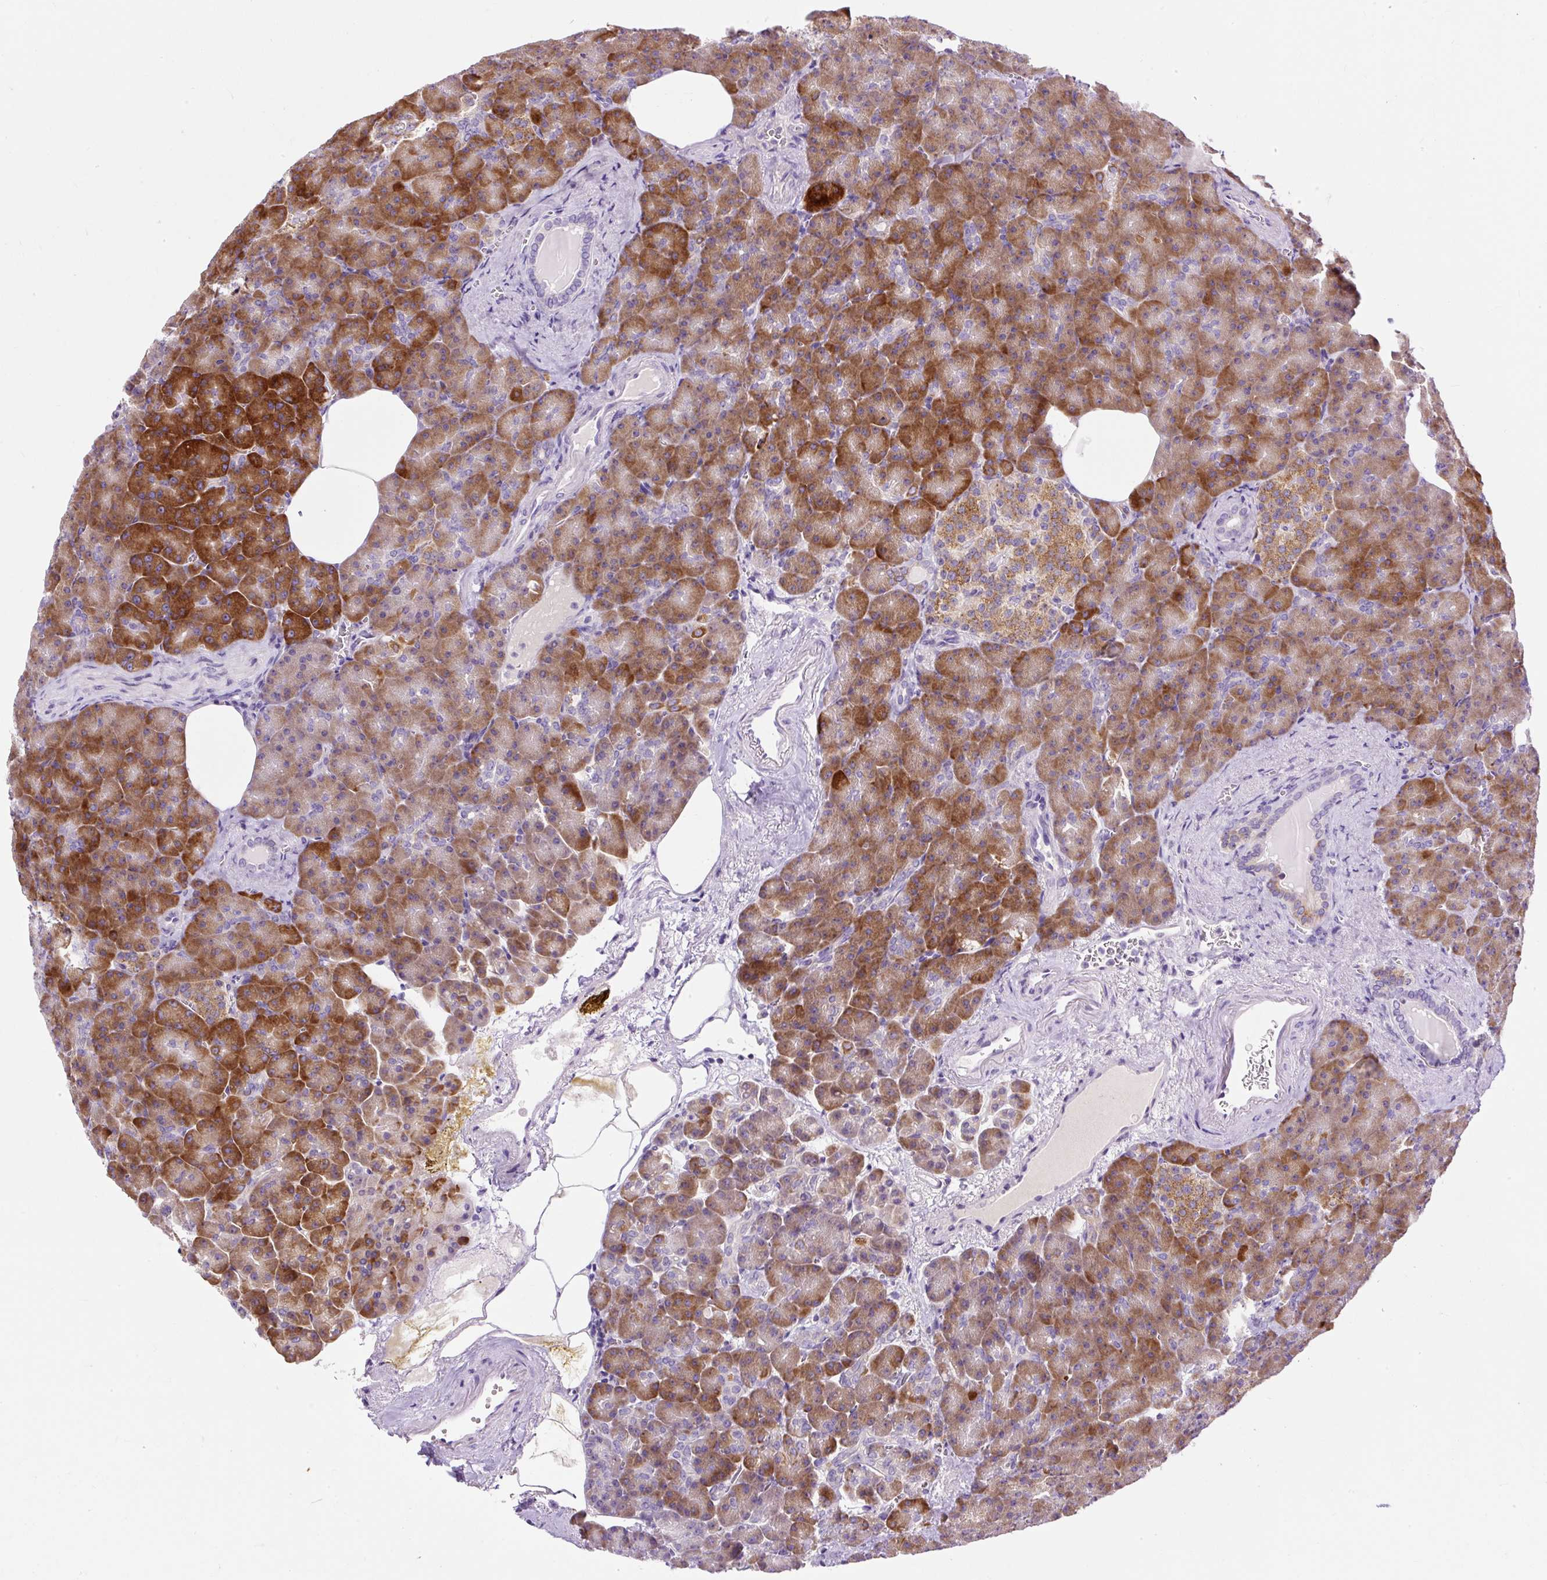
{"staining": {"intensity": "strong", "quantity": ">75%", "location": "cytoplasmic/membranous"}, "tissue": "pancreas", "cell_type": "Exocrine glandular cells", "image_type": "normal", "snomed": [{"axis": "morphology", "description": "Normal tissue, NOS"}, {"axis": "topography", "description": "Pancreas"}], "caption": "Immunohistochemical staining of unremarkable human pancreas displays high levels of strong cytoplasmic/membranous positivity in about >75% of exocrine glandular cells.", "gene": "FMC1", "patient": {"sex": "female", "age": 74}}